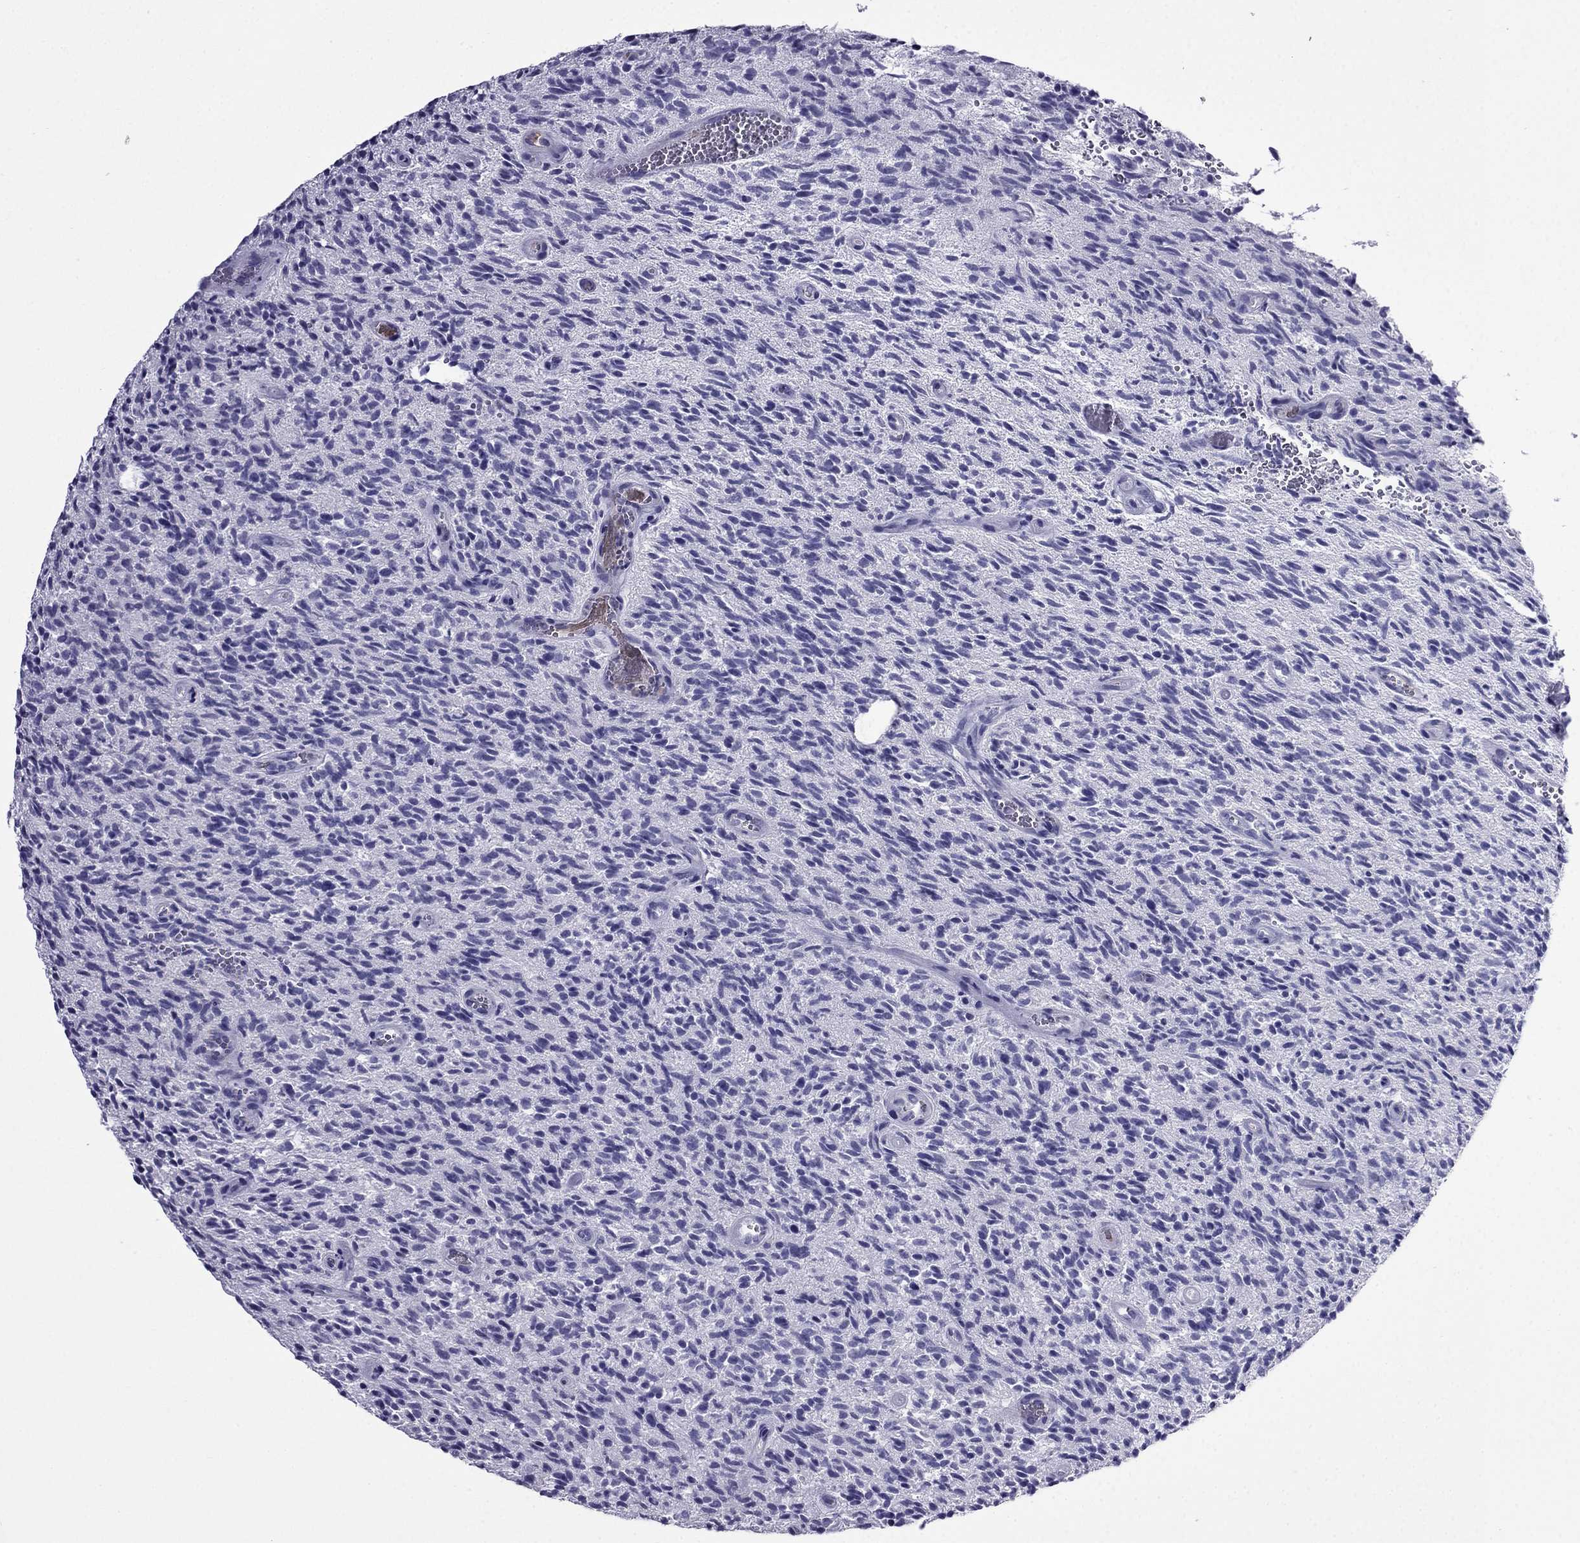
{"staining": {"intensity": "negative", "quantity": "none", "location": "none"}, "tissue": "glioma", "cell_type": "Tumor cells", "image_type": "cancer", "snomed": [{"axis": "morphology", "description": "Glioma, malignant, High grade"}, {"axis": "topography", "description": "Brain"}], "caption": "Protein analysis of glioma reveals no significant expression in tumor cells.", "gene": "CDHR4", "patient": {"sex": "male", "age": 64}}